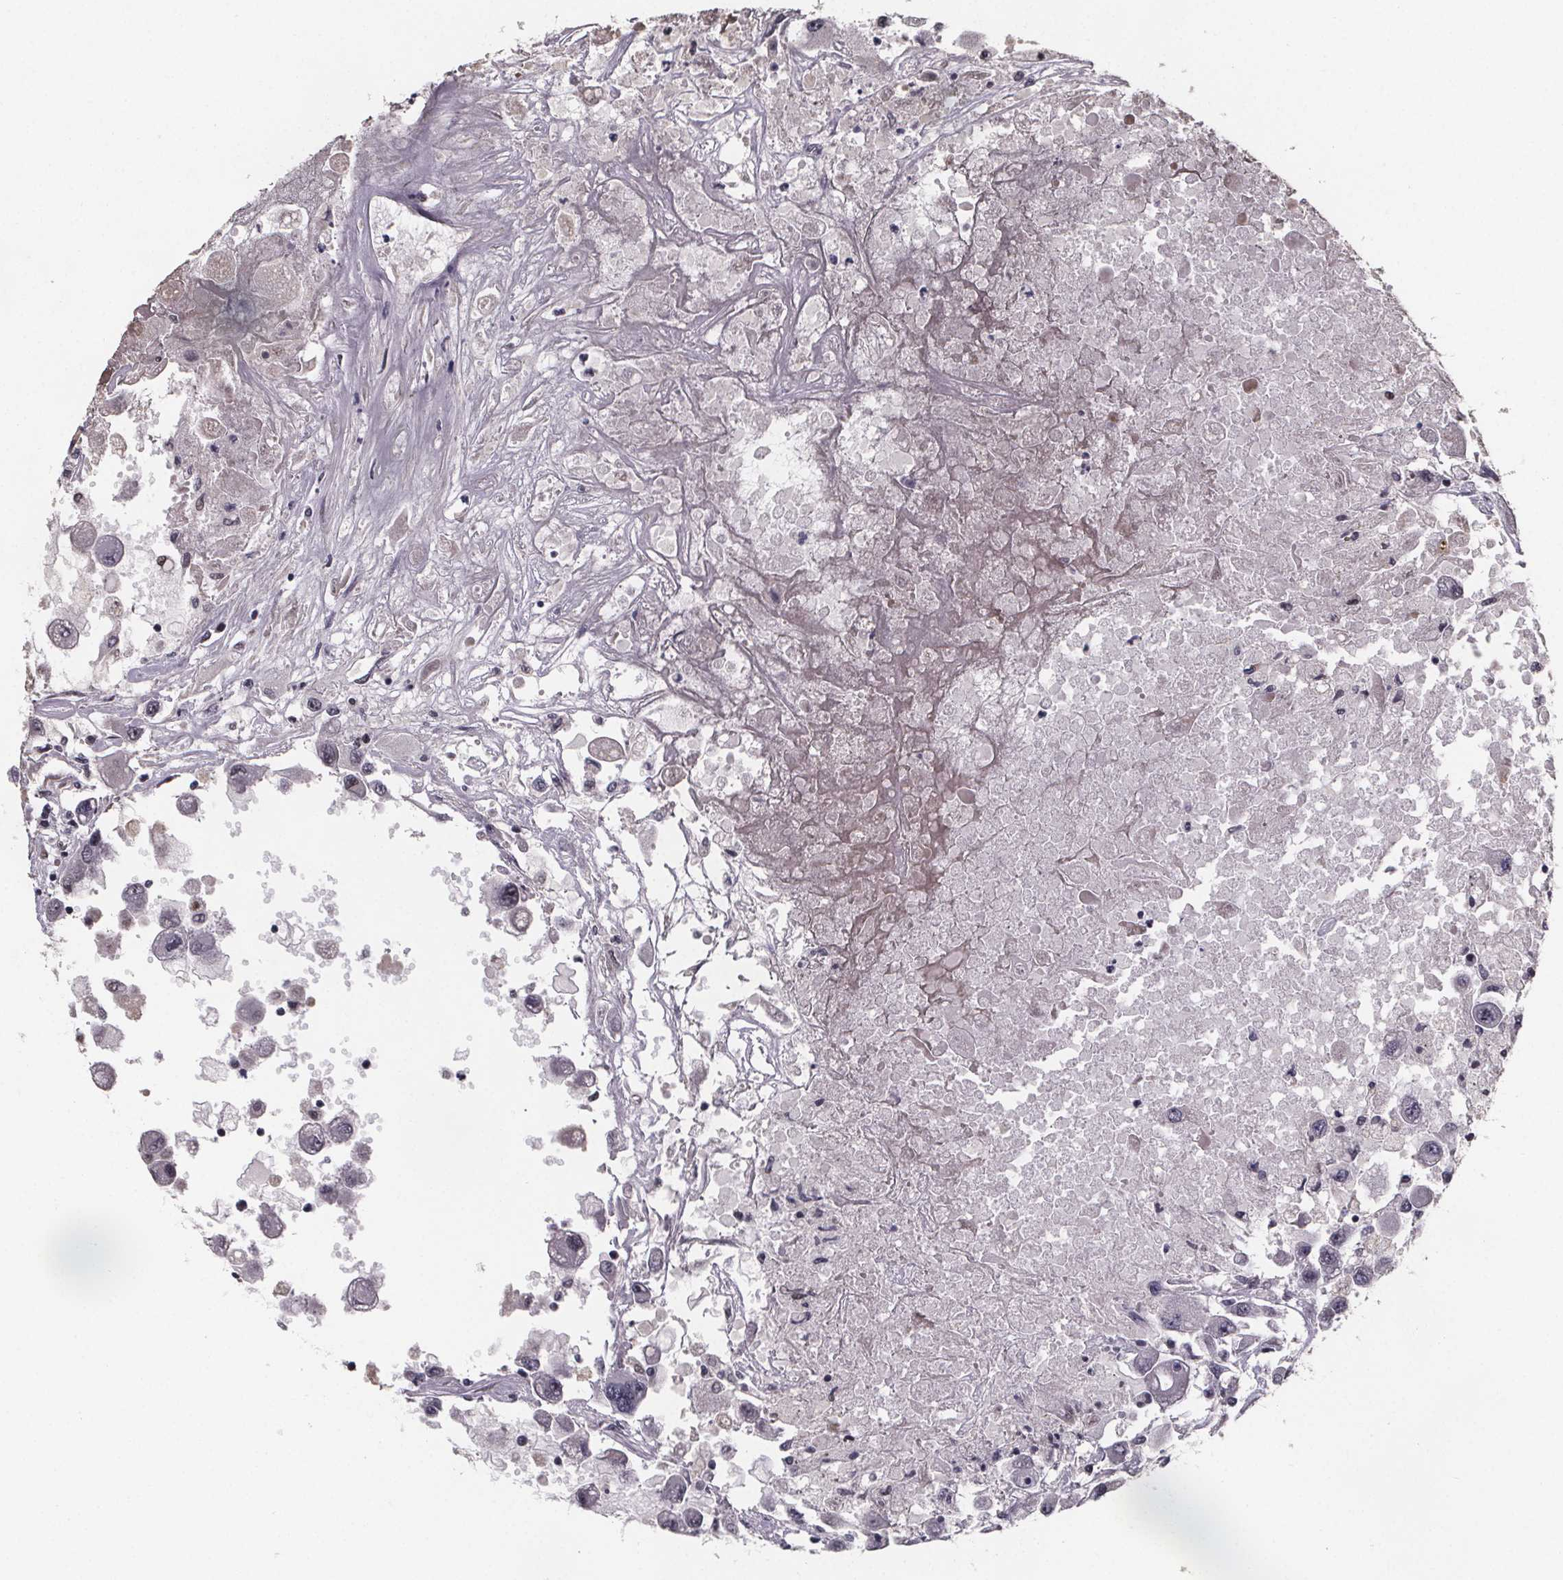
{"staining": {"intensity": "negative", "quantity": "none", "location": "none"}, "tissue": "renal cancer", "cell_type": "Tumor cells", "image_type": "cancer", "snomed": [{"axis": "morphology", "description": "Adenocarcinoma, NOS"}, {"axis": "topography", "description": "Kidney"}], "caption": "Tumor cells are negative for protein expression in human renal cancer (adenocarcinoma).", "gene": "U2SURP", "patient": {"sex": "female", "age": 67}}